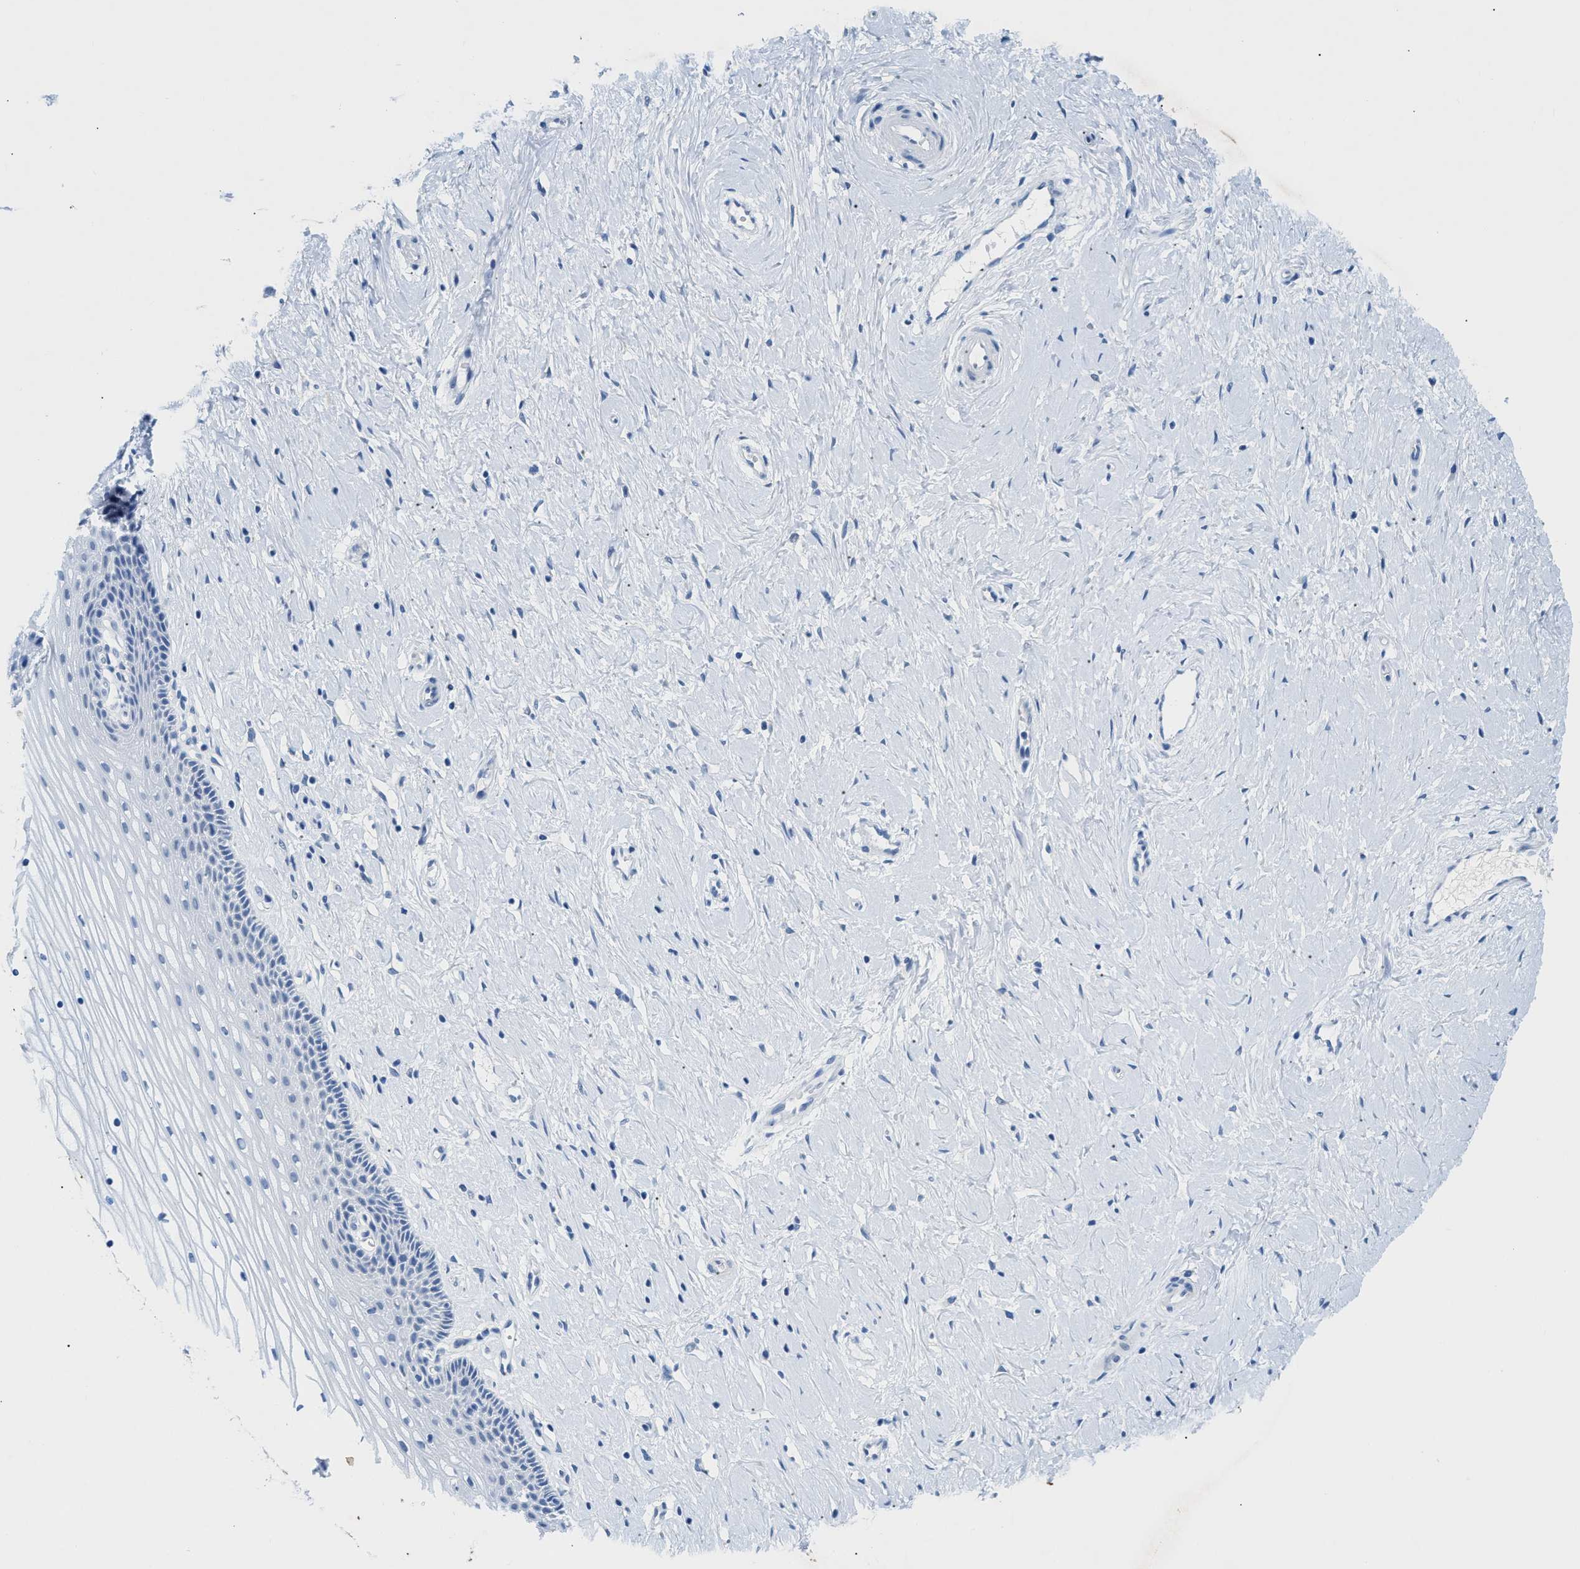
{"staining": {"intensity": "negative", "quantity": "none", "location": "none"}, "tissue": "cervix", "cell_type": "Glandular cells", "image_type": "normal", "snomed": [{"axis": "morphology", "description": "Normal tissue, NOS"}, {"axis": "topography", "description": "Cervix"}], "caption": "IHC of normal cervix exhibits no positivity in glandular cells. Brightfield microscopy of immunohistochemistry stained with DAB (brown) and hematoxylin (blue), captured at high magnification.", "gene": "FDCSP", "patient": {"sex": "female", "age": 39}}